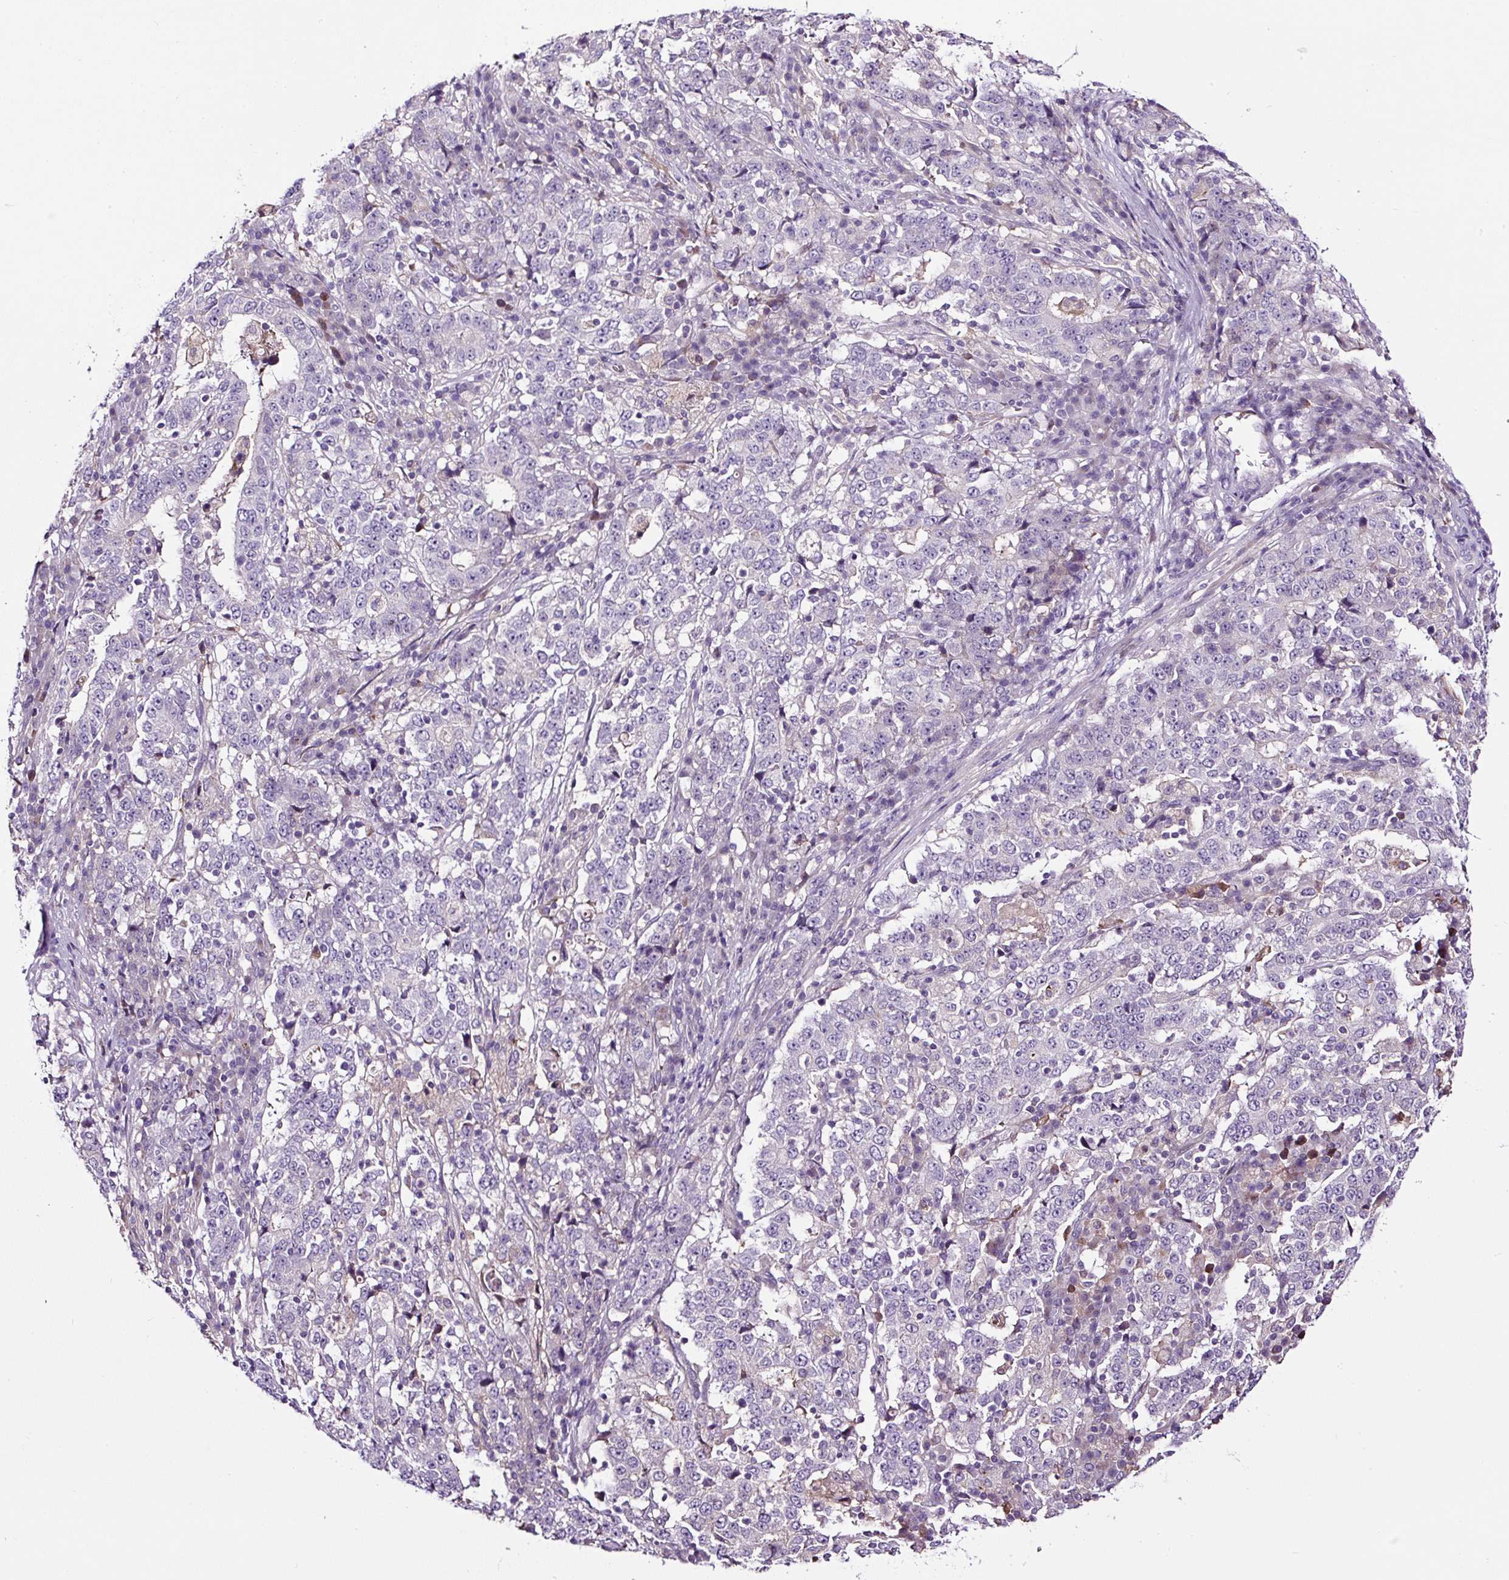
{"staining": {"intensity": "negative", "quantity": "none", "location": "none"}, "tissue": "stomach cancer", "cell_type": "Tumor cells", "image_type": "cancer", "snomed": [{"axis": "morphology", "description": "Adenocarcinoma, NOS"}, {"axis": "topography", "description": "Stomach"}], "caption": "Immunohistochemistry photomicrograph of stomach cancer (adenocarcinoma) stained for a protein (brown), which demonstrates no staining in tumor cells.", "gene": "LRRC24", "patient": {"sex": "male", "age": 59}}